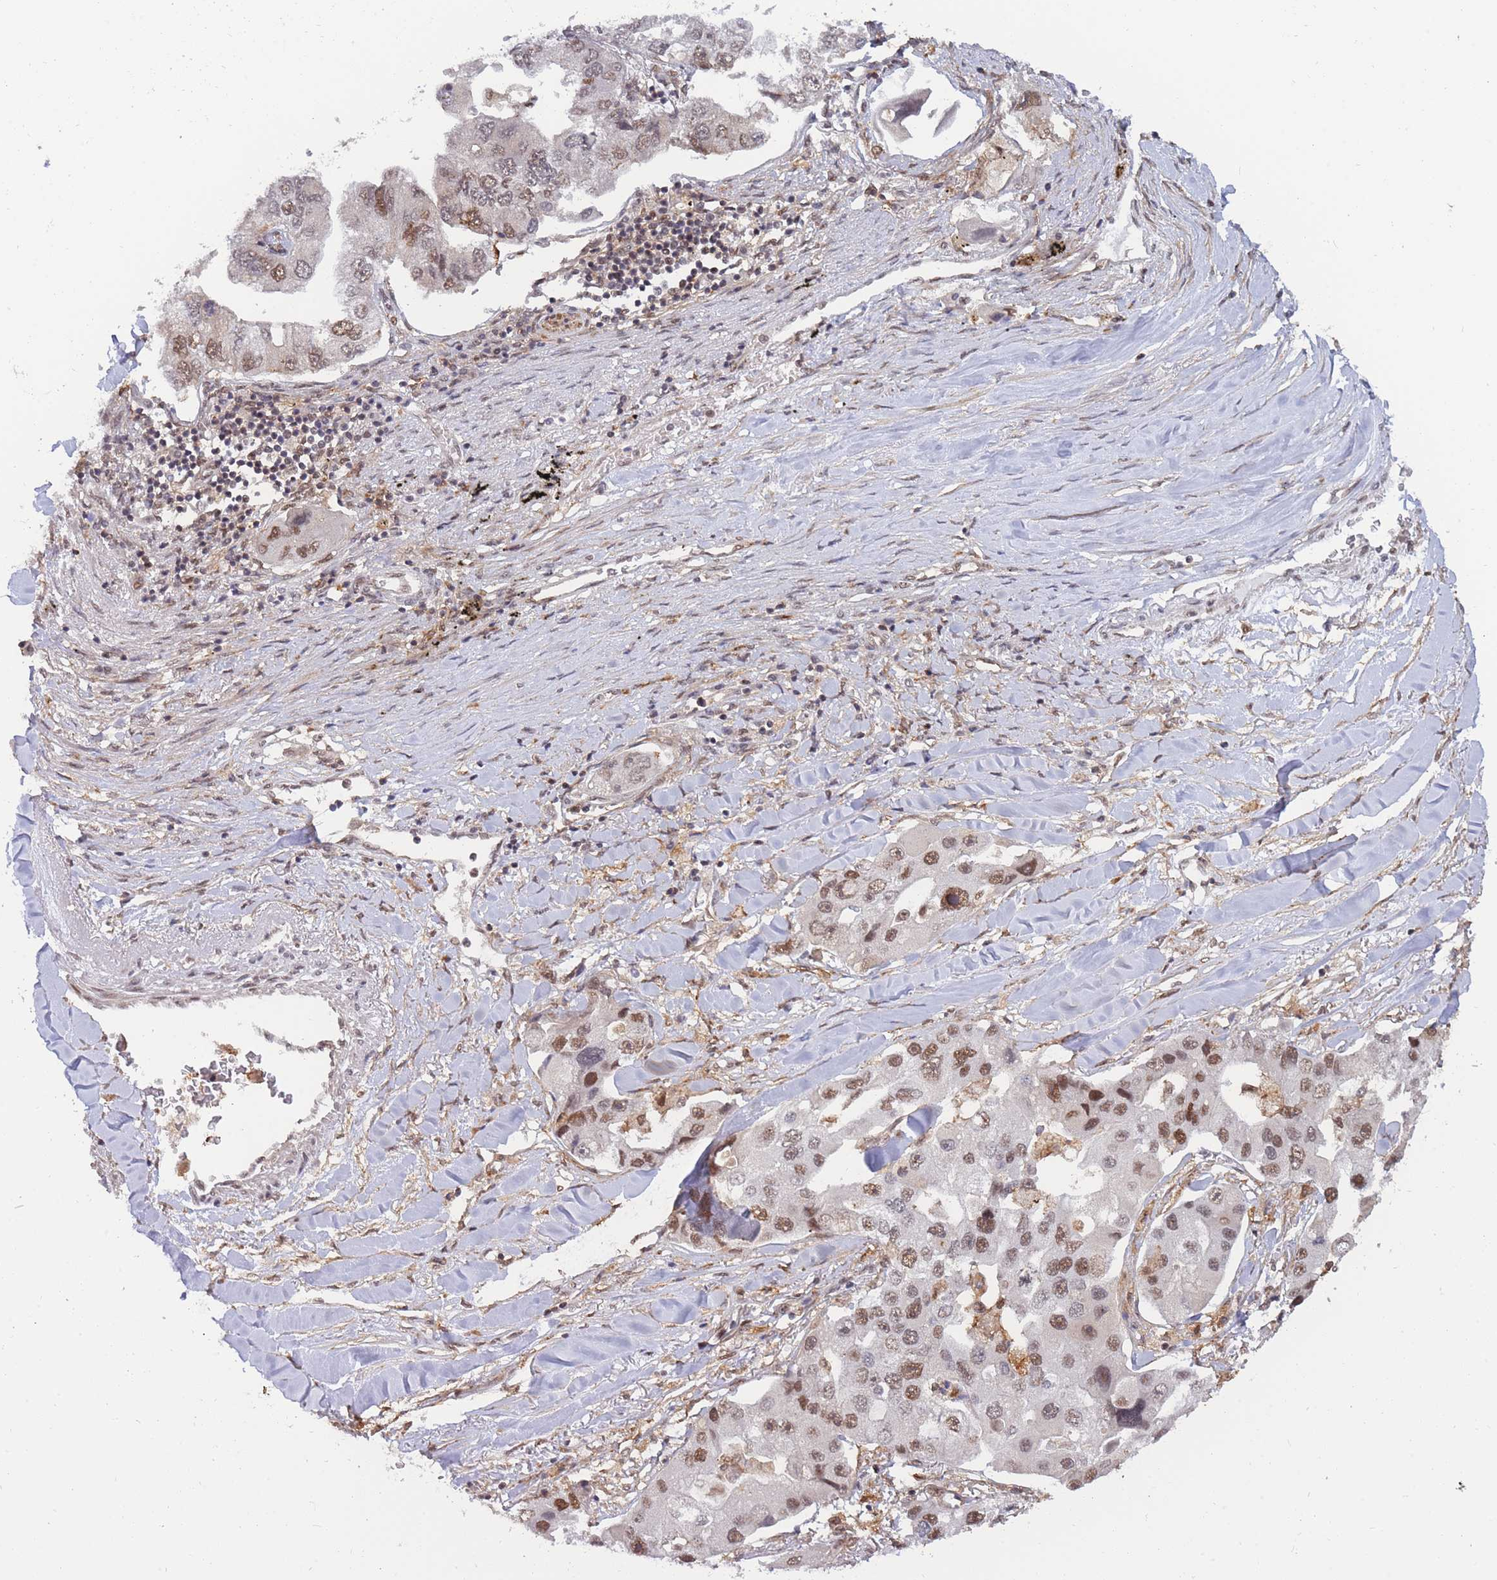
{"staining": {"intensity": "moderate", "quantity": ">75%", "location": "nuclear"}, "tissue": "lung cancer", "cell_type": "Tumor cells", "image_type": "cancer", "snomed": [{"axis": "morphology", "description": "Adenocarcinoma, NOS"}, {"axis": "topography", "description": "Lung"}], "caption": "Moderate nuclear staining is present in approximately >75% of tumor cells in lung adenocarcinoma.", "gene": "BOD1L1", "patient": {"sex": "female", "age": 54}}